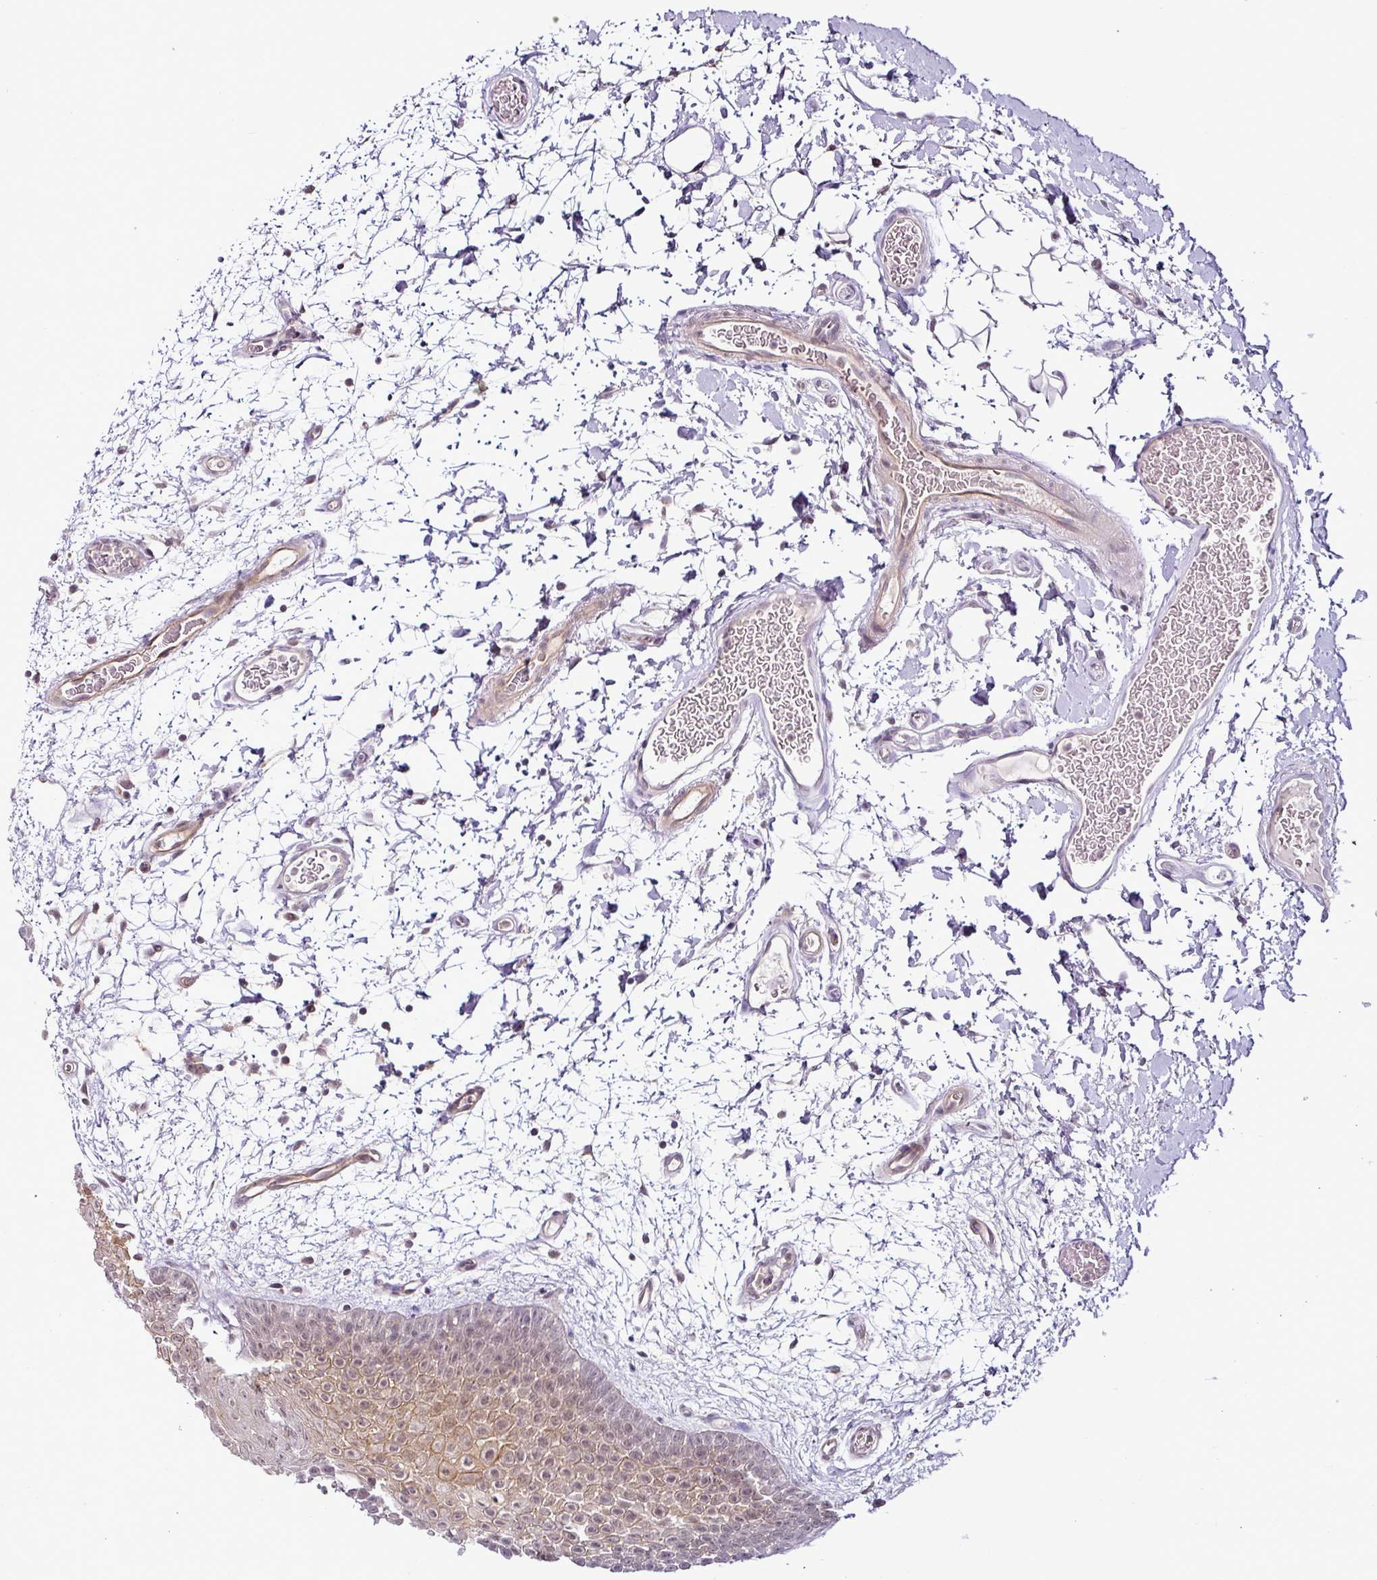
{"staining": {"intensity": "moderate", "quantity": "25%-75%", "location": "cytoplasmic/membranous,nuclear"}, "tissue": "oral mucosa", "cell_type": "Squamous epithelial cells", "image_type": "normal", "snomed": [{"axis": "morphology", "description": "Normal tissue, NOS"}, {"axis": "morphology", "description": "Squamous cell carcinoma, NOS"}, {"axis": "topography", "description": "Oral tissue"}, {"axis": "topography", "description": "Tounge, NOS"}, {"axis": "topography", "description": "Head-Neck"}], "caption": "Protein expression analysis of benign oral mucosa reveals moderate cytoplasmic/membranous,nuclear expression in about 25%-75% of squamous epithelial cells.", "gene": "DCAF13", "patient": {"sex": "male", "age": 76}}